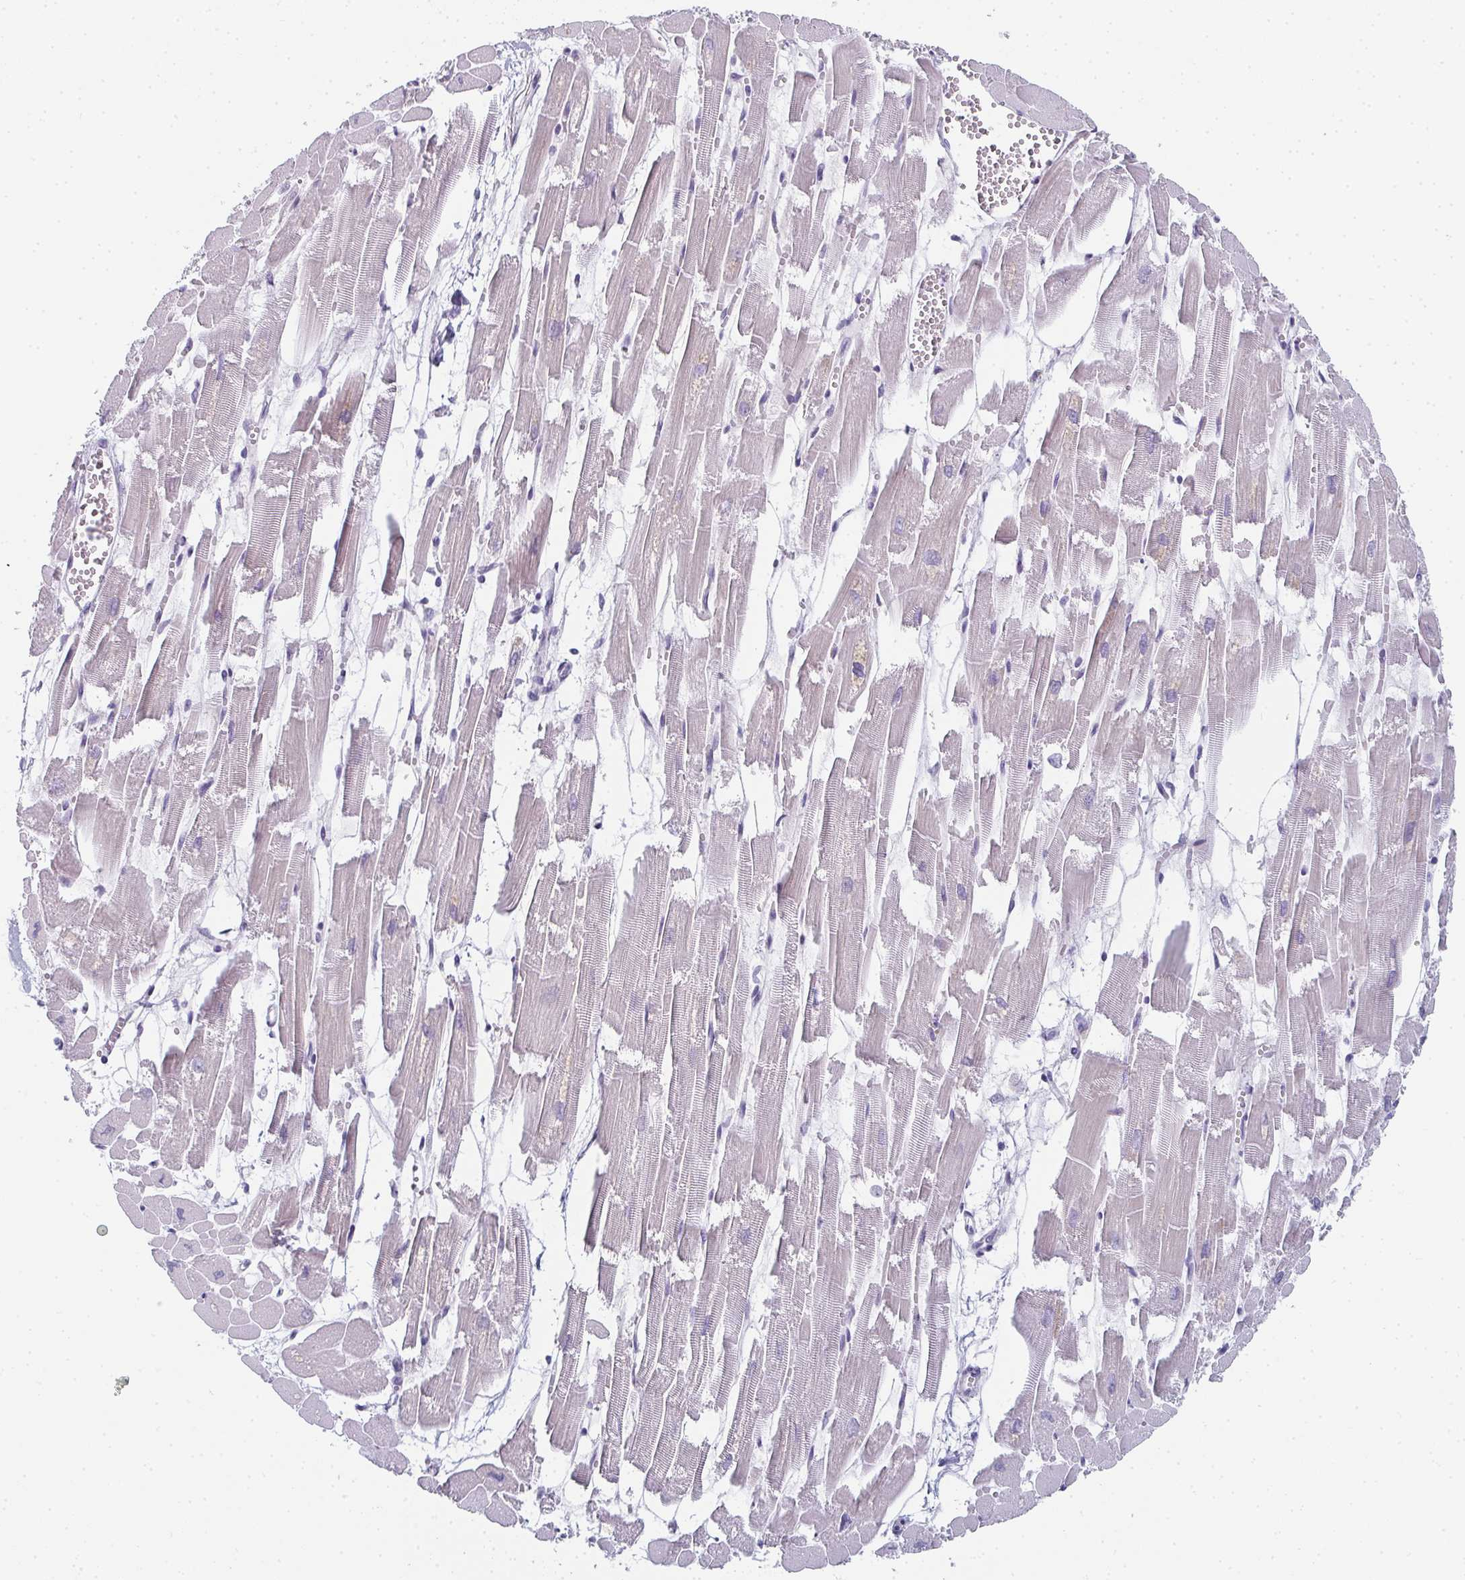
{"staining": {"intensity": "negative", "quantity": "none", "location": "none"}, "tissue": "heart muscle", "cell_type": "Cardiomyocytes", "image_type": "normal", "snomed": [{"axis": "morphology", "description": "Normal tissue, NOS"}, {"axis": "topography", "description": "Heart"}], "caption": "Cardiomyocytes are negative for protein expression in unremarkable human heart muscle. (Stains: DAB immunohistochemistry with hematoxylin counter stain, Microscopy: brightfield microscopy at high magnification).", "gene": "PYCR3", "patient": {"sex": "female", "age": 52}}